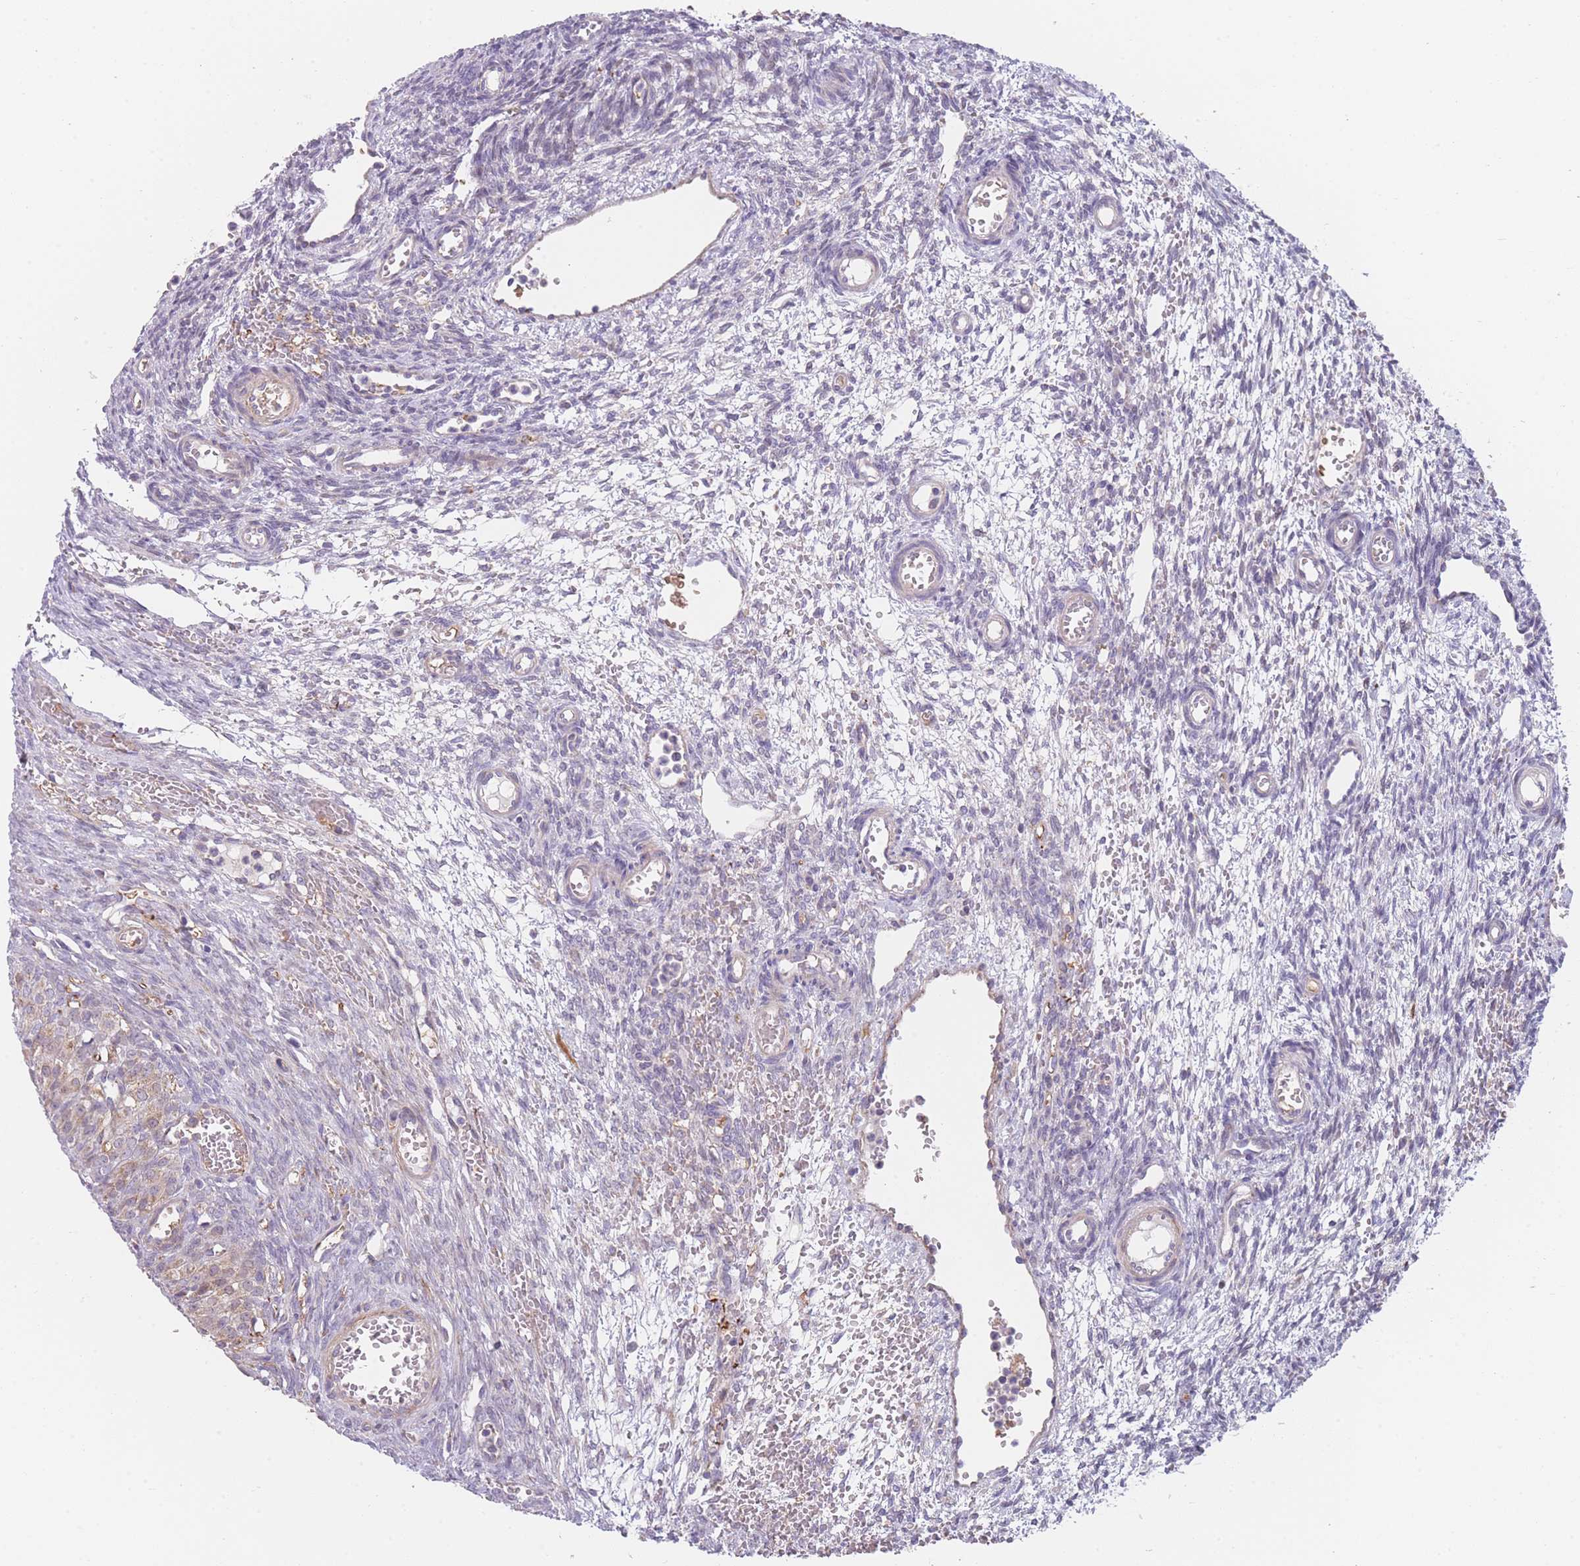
{"staining": {"intensity": "negative", "quantity": "none", "location": "none"}, "tissue": "ovary", "cell_type": "Follicle cells", "image_type": "normal", "snomed": [{"axis": "morphology", "description": "Normal tissue, NOS"}, {"axis": "topography", "description": "Ovary"}], "caption": "Immunohistochemical staining of benign ovary shows no significant staining in follicle cells.", "gene": "SMPD4", "patient": {"sex": "female", "age": 39}}